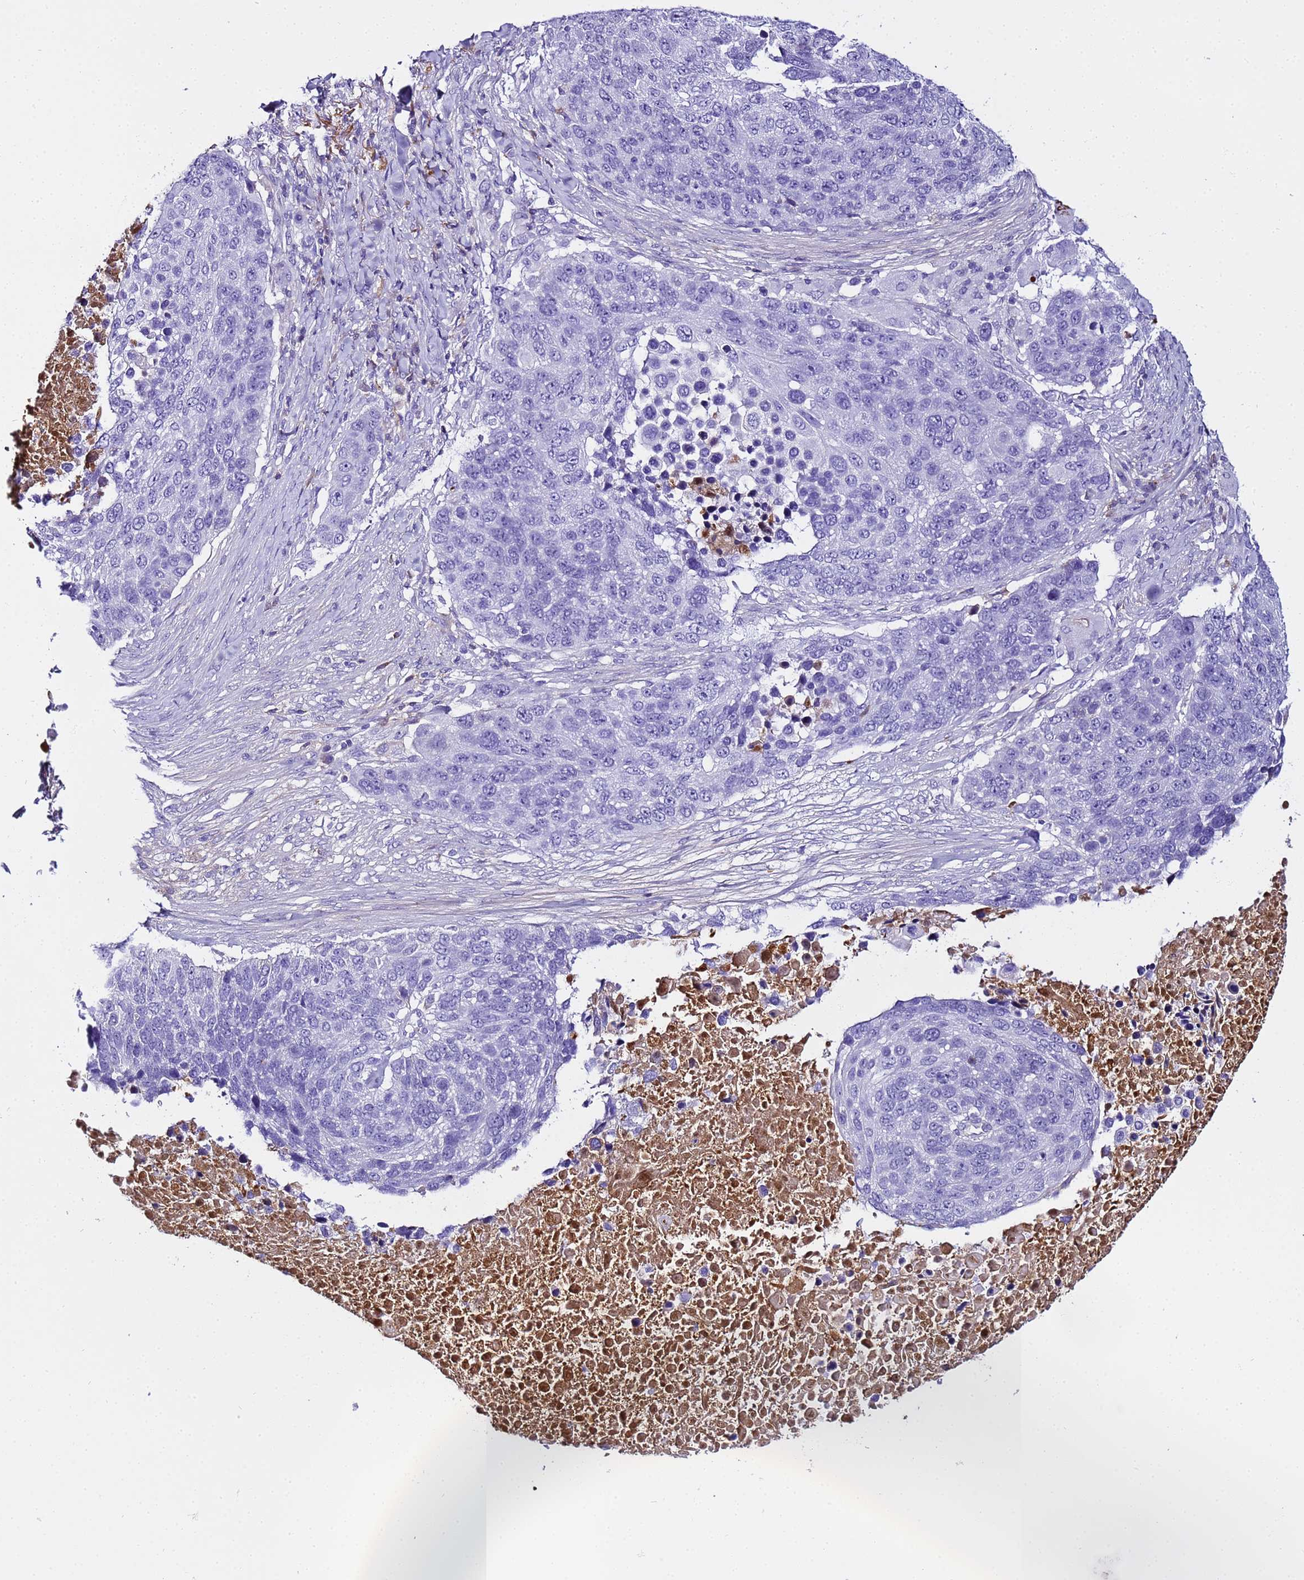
{"staining": {"intensity": "negative", "quantity": "none", "location": "none"}, "tissue": "lung cancer", "cell_type": "Tumor cells", "image_type": "cancer", "snomed": [{"axis": "morphology", "description": "Normal tissue, NOS"}, {"axis": "morphology", "description": "Squamous cell carcinoma, NOS"}, {"axis": "topography", "description": "Lymph node"}, {"axis": "topography", "description": "Lung"}], "caption": "Immunohistochemistry (IHC) image of human squamous cell carcinoma (lung) stained for a protein (brown), which shows no staining in tumor cells.", "gene": "CFHR2", "patient": {"sex": "male", "age": 66}}